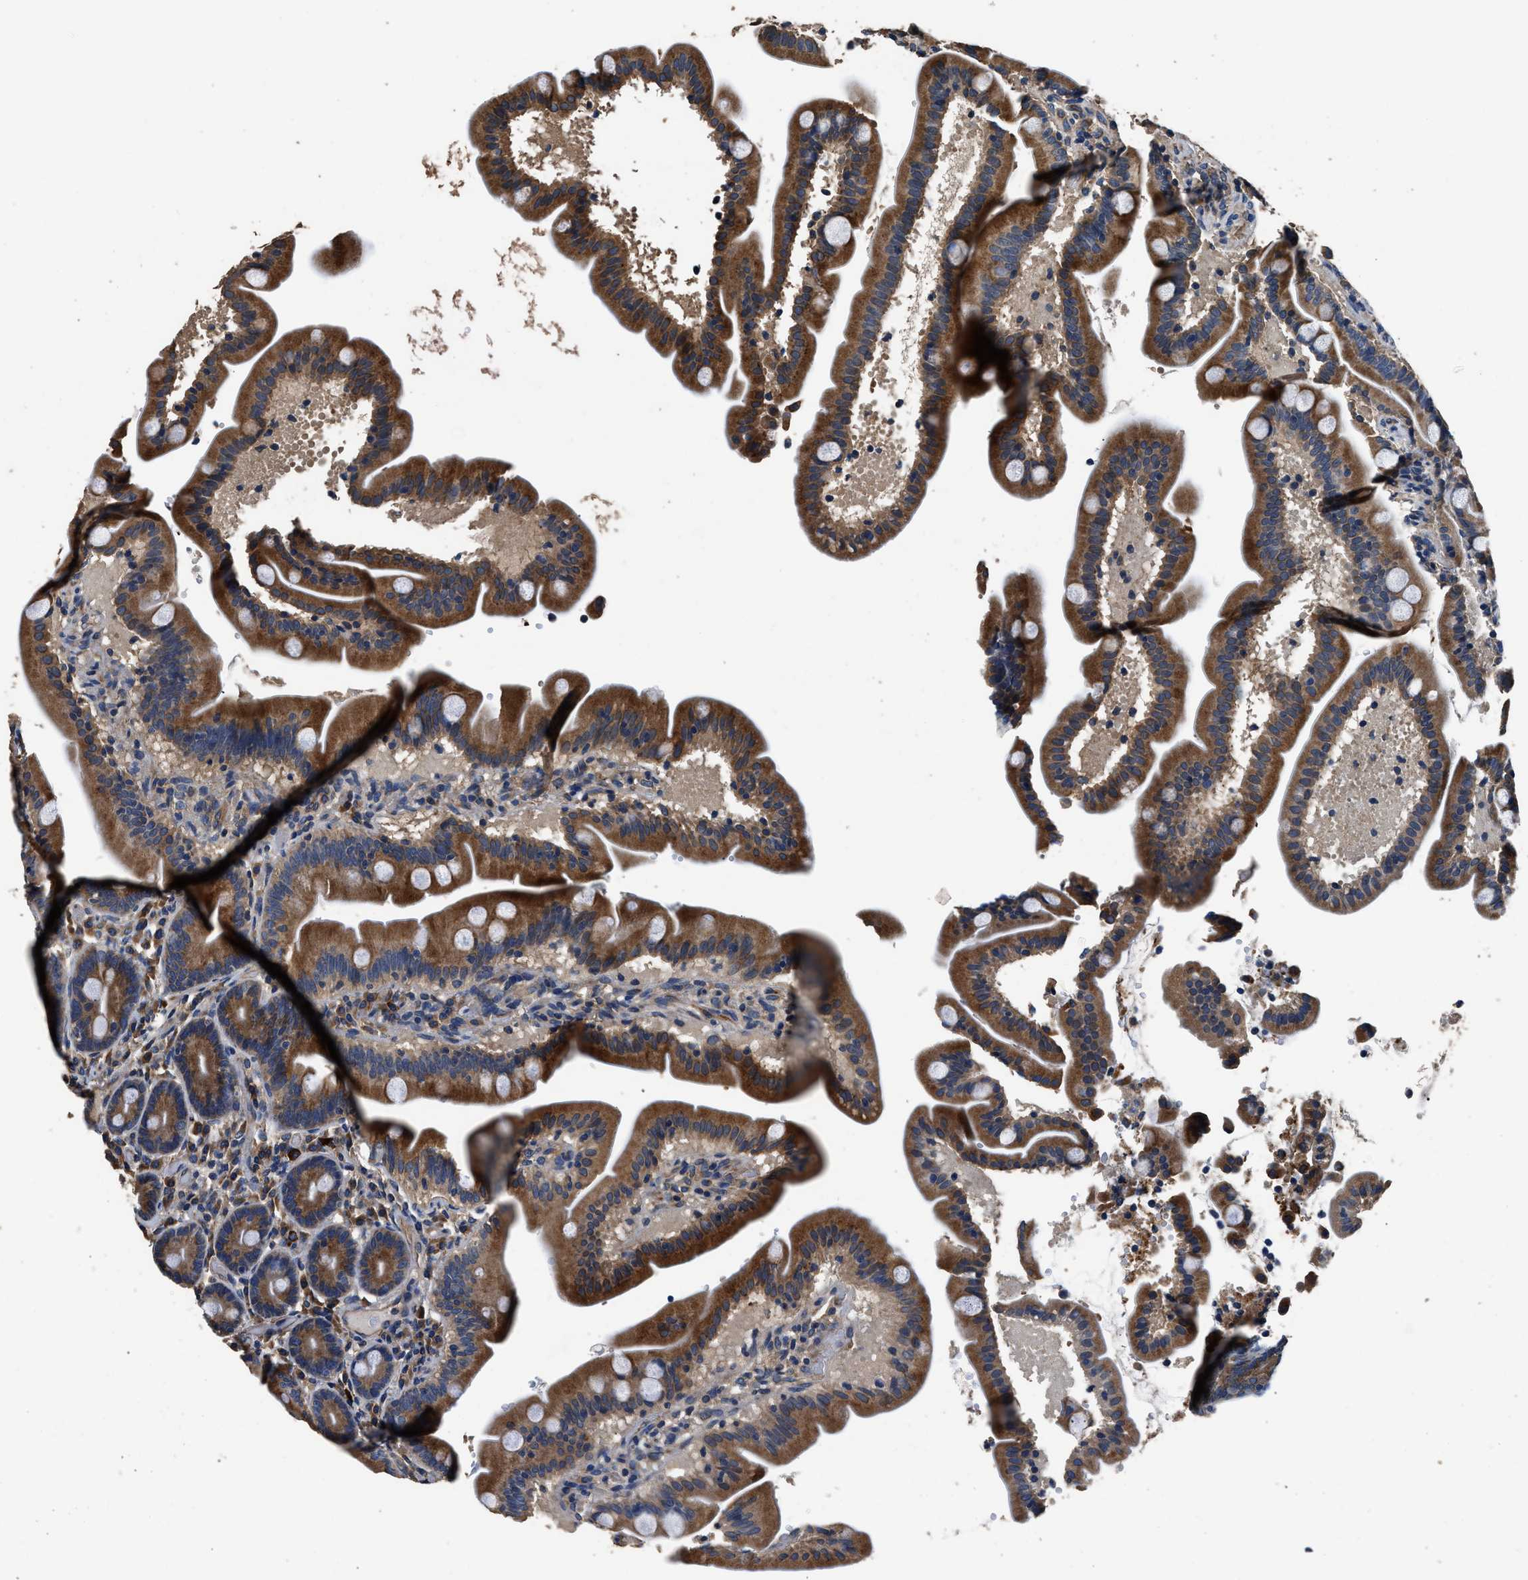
{"staining": {"intensity": "strong", "quantity": ">75%", "location": "cytoplasmic/membranous"}, "tissue": "duodenum", "cell_type": "Glandular cells", "image_type": "normal", "snomed": [{"axis": "morphology", "description": "Normal tissue, NOS"}, {"axis": "topography", "description": "Duodenum"}], "caption": "Protein expression analysis of normal duodenum displays strong cytoplasmic/membranous staining in about >75% of glandular cells.", "gene": "DHRS7B", "patient": {"sex": "male", "age": 54}}